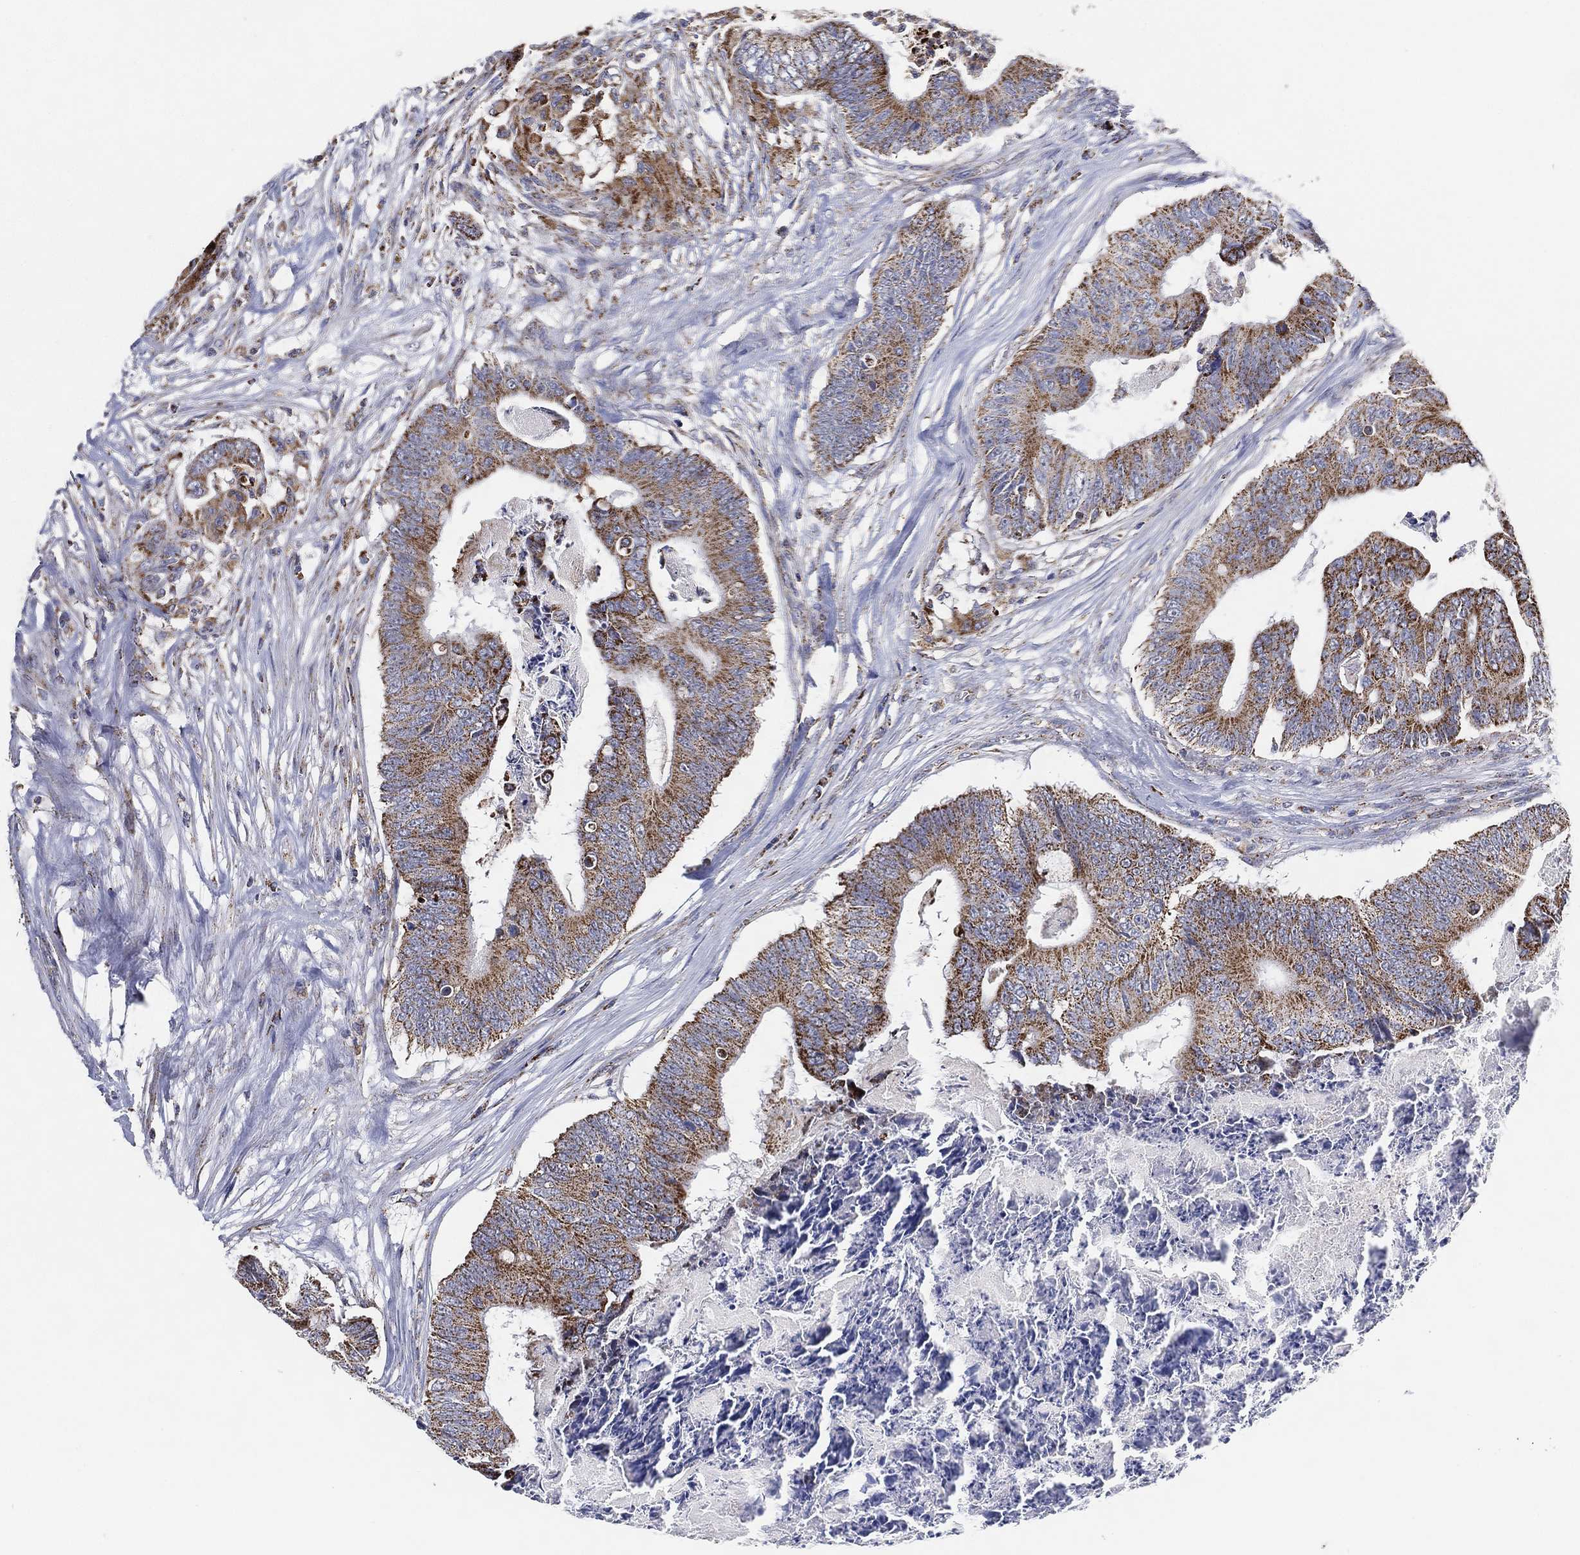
{"staining": {"intensity": "moderate", "quantity": "25%-75%", "location": "cytoplasmic/membranous"}, "tissue": "colorectal cancer", "cell_type": "Tumor cells", "image_type": "cancer", "snomed": [{"axis": "morphology", "description": "Adenocarcinoma, NOS"}, {"axis": "topography", "description": "Colon"}], "caption": "Colorectal cancer (adenocarcinoma) was stained to show a protein in brown. There is medium levels of moderate cytoplasmic/membranous positivity in about 25%-75% of tumor cells.", "gene": "GCAT", "patient": {"sex": "male", "age": 84}}